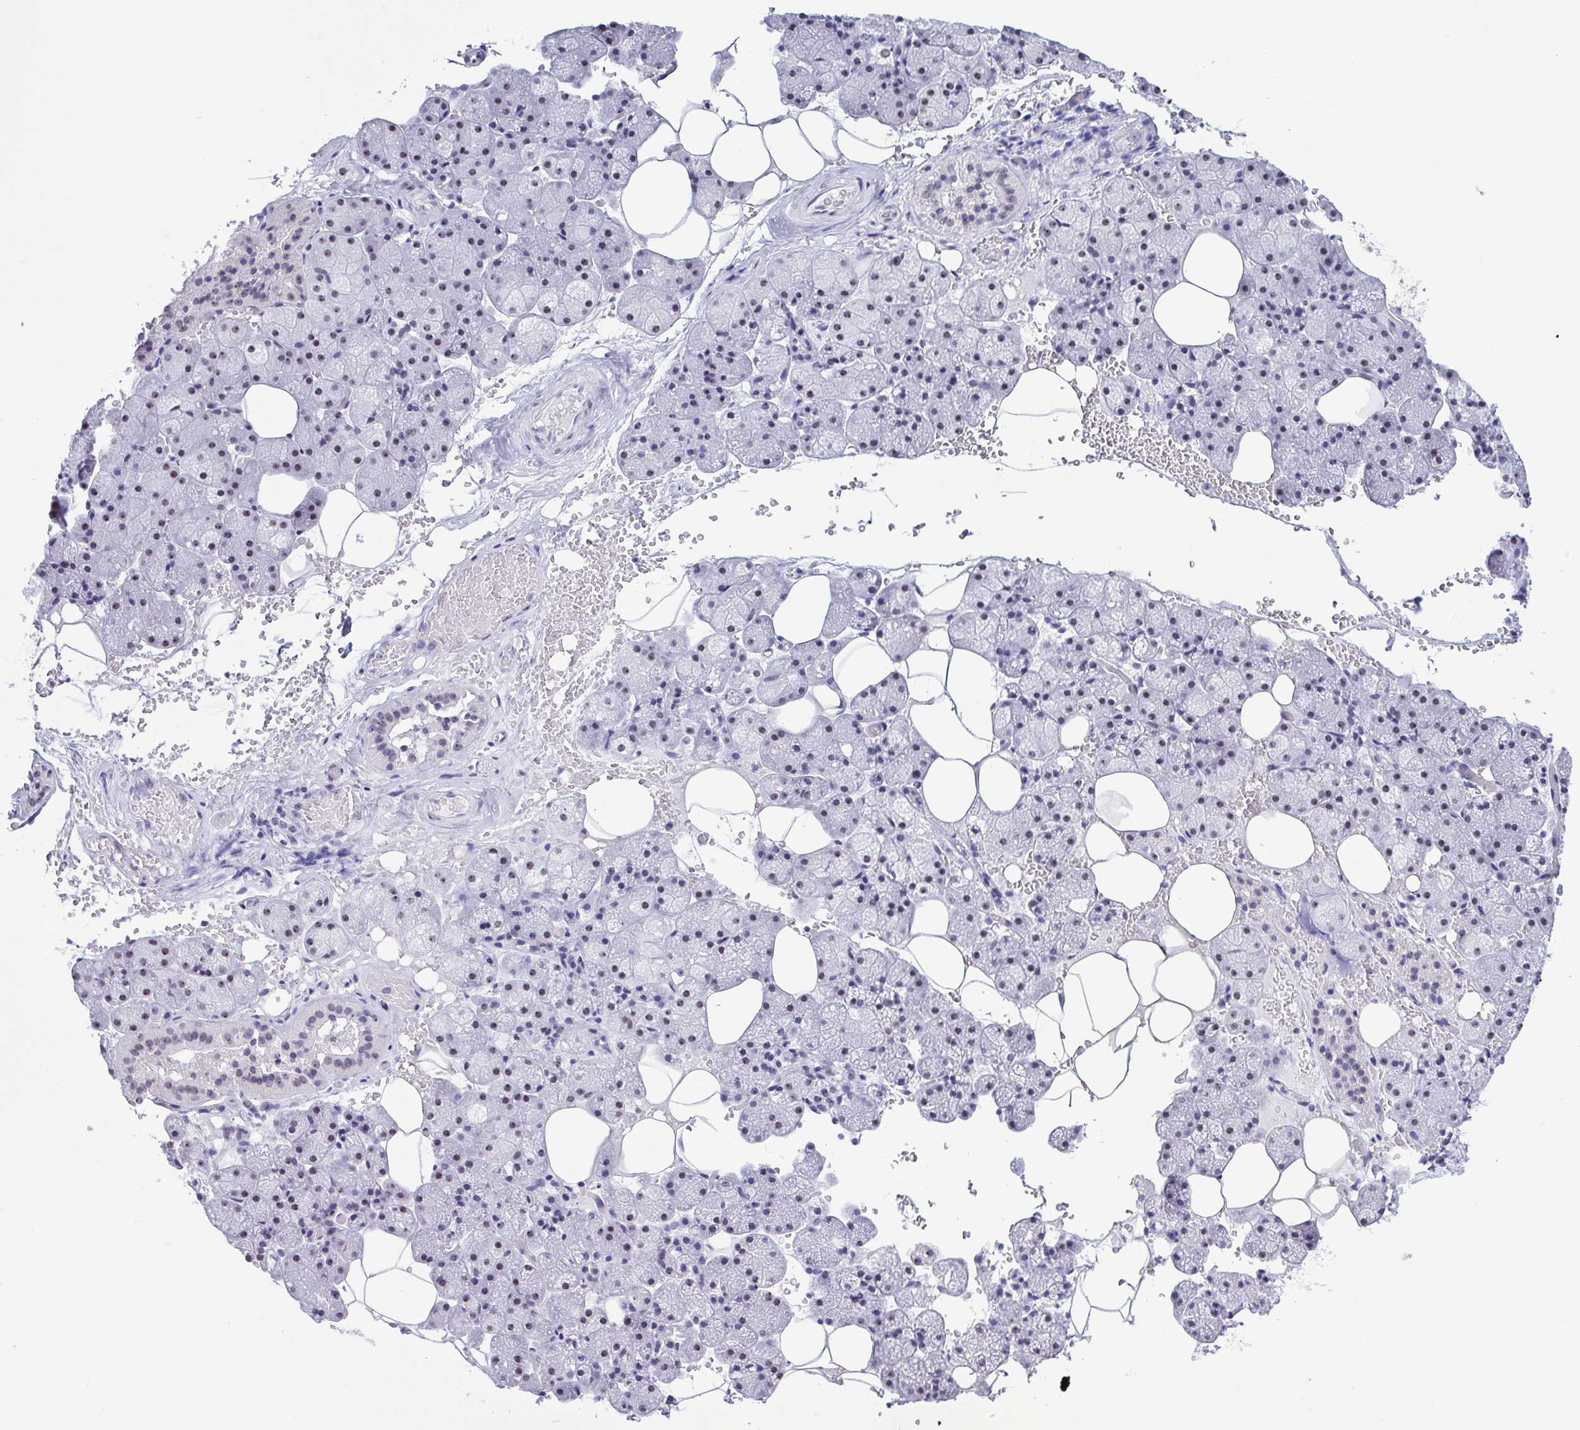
{"staining": {"intensity": "weak", "quantity": "25%-75%", "location": "nuclear"}, "tissue": "salivary gland", "cell_type": "Glandular cells", "image_type": "normal", "snomed": [{"axis": "morphology", "description": "Normal tissue, NOS"}, {"axis": "topography", "description": "Salivary gland"}, {"axis": "topography", "description": "Peripheral nerve tissue"}], "caption": "Protein staining of unremarkable salivary gland shows weak nuclear staining in approximately 25%-75% of glandular cells. The staining was performed using DAB, with brown indicating positive protein expression. Nuclei are stained blue with hematoxylin.", "gene": "BZW1", "patient": {"sex": "male", "age": 38}}